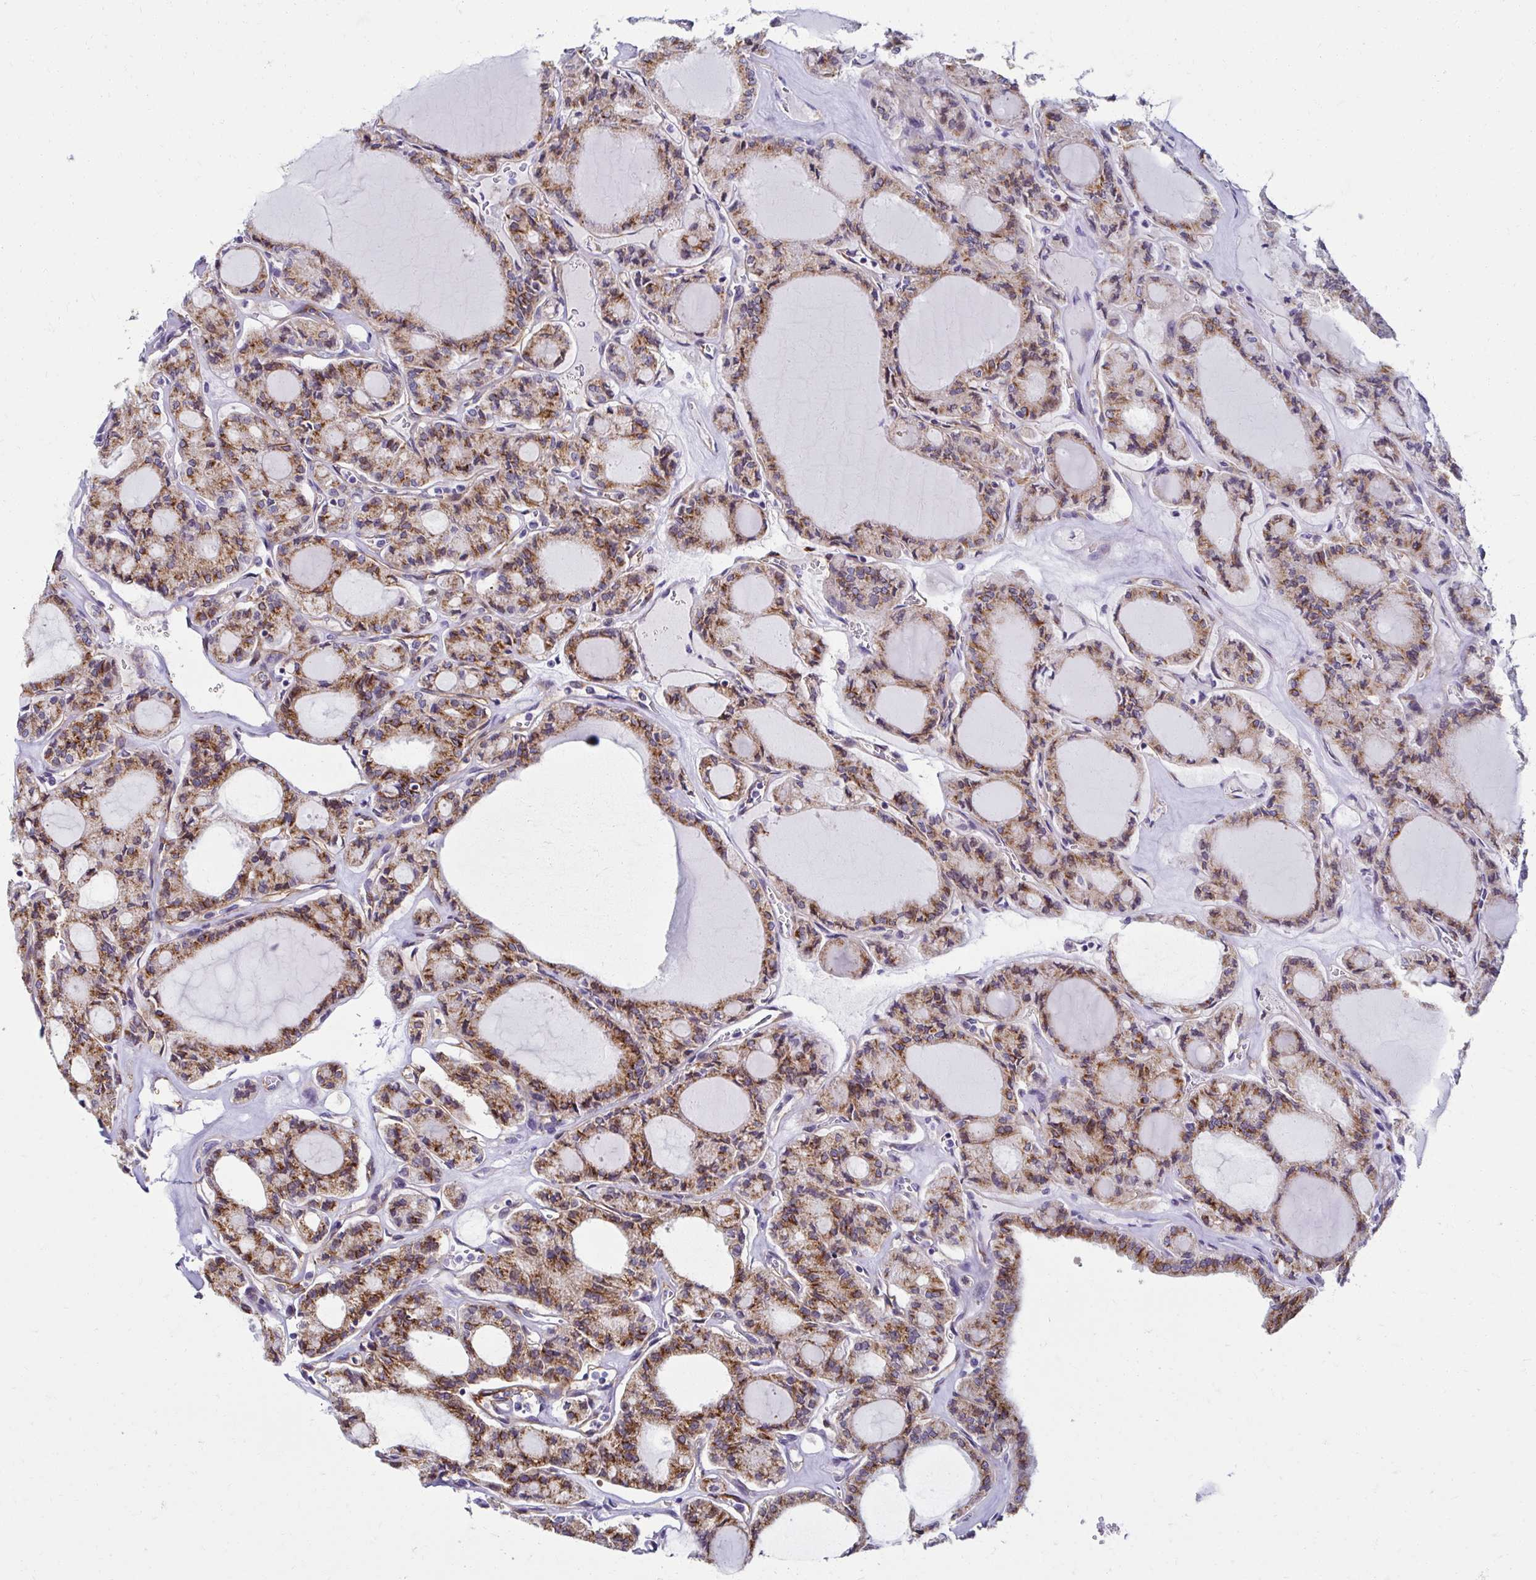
{"staining": {"intensity": "moderate", "quantity": "25%-75%", "location": "cytoplasmic/membranous"}, "tissue": "thyroid cancer", "cell_type": "Tumor cells", "image_type": "cancer", "snomed": [{"axis": "morphology", "description": "Papillary adenocarcinoma, NOS"}, {"axis": "topography", "description": "Thyroid gland"}], "caption": "DAB (3,3'-diaminobenzidine) immunohistochemical staining of human thyroid cancer (papillary adenocarcinoma) shows moderate cytoplasmic/membranous protein staining in approximately 25%-75% of tumor cells.", "gene": "ANKRD62", "patient": {"sex": "male", "age": 87}}